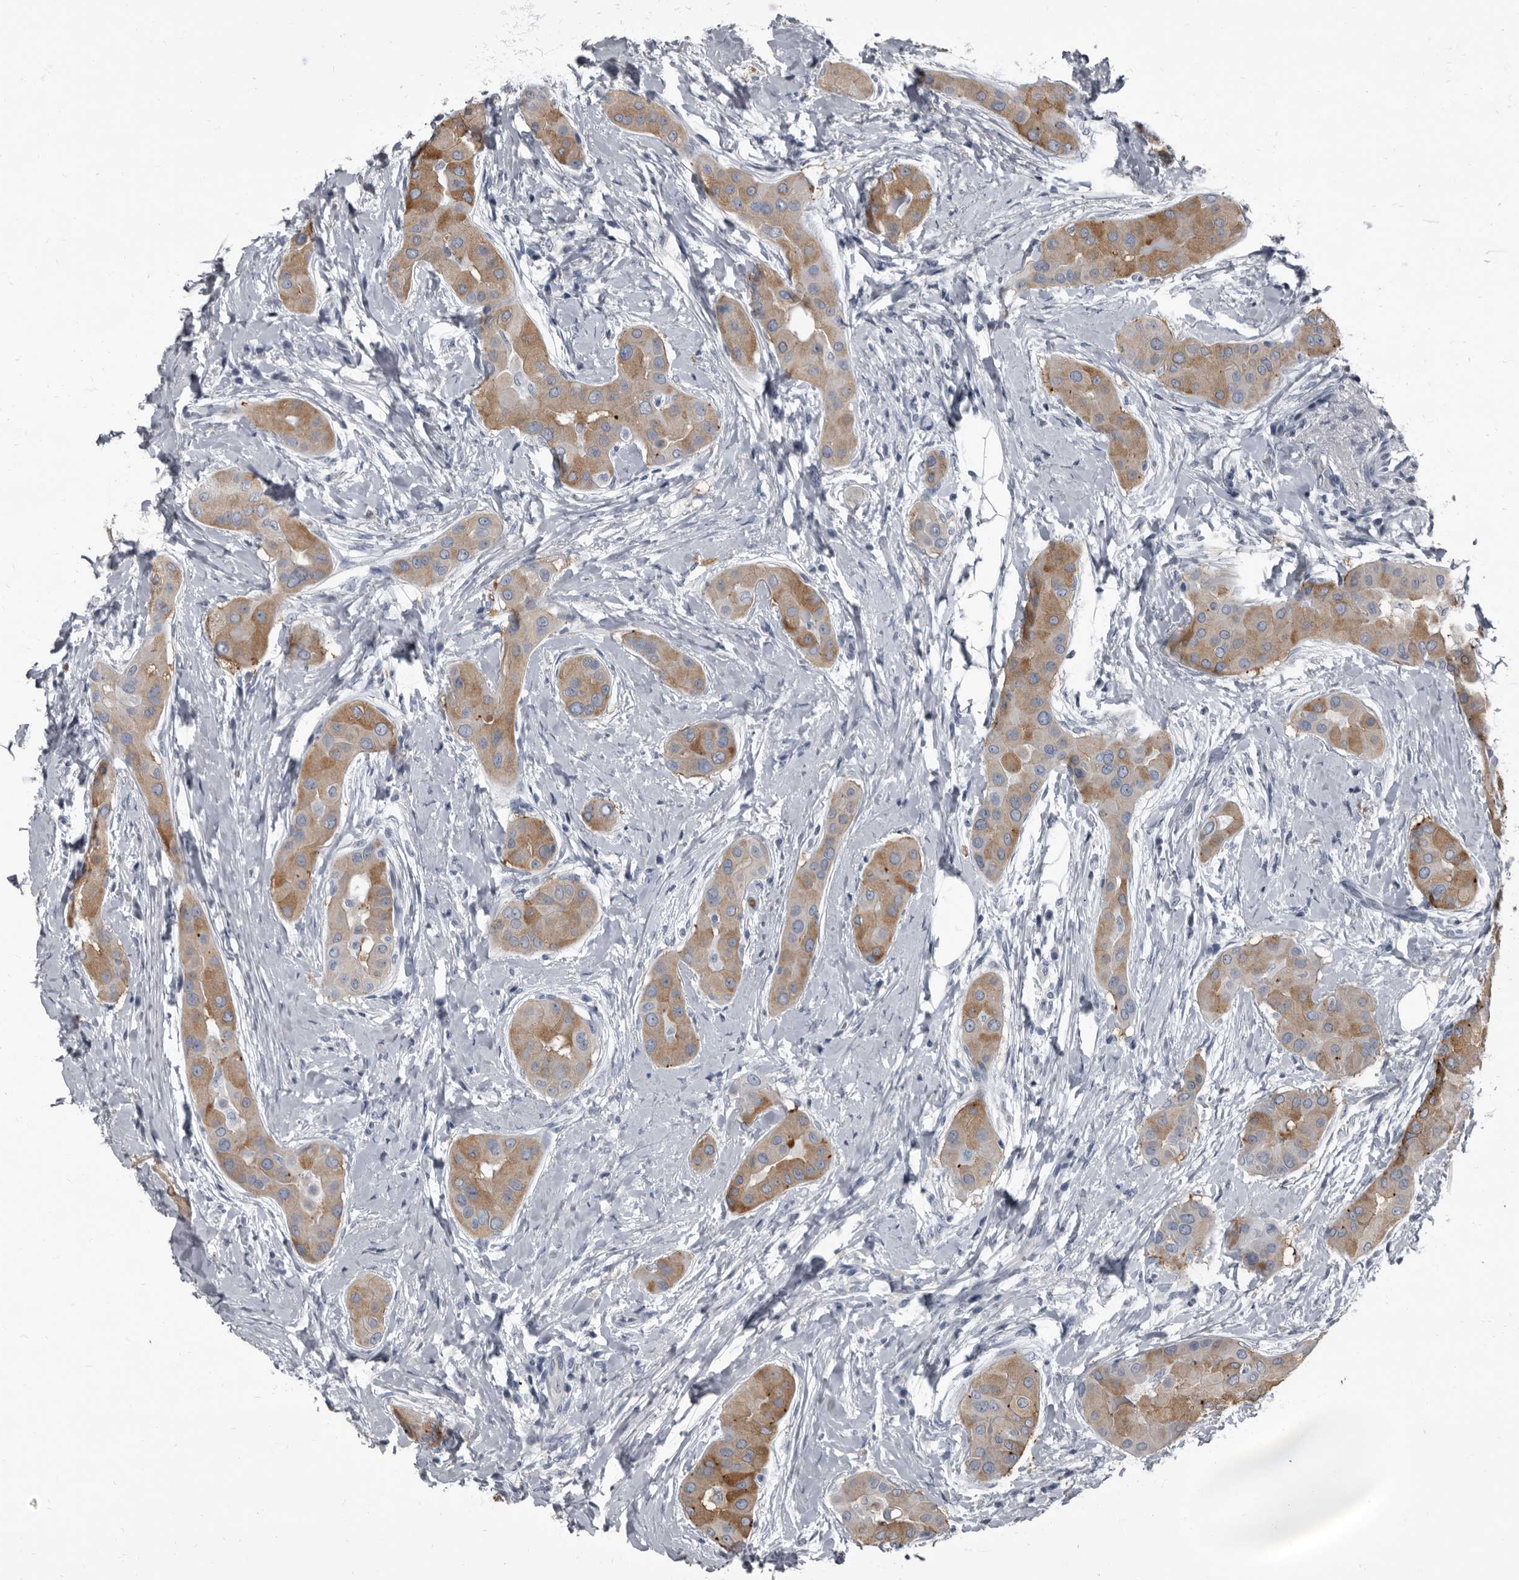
{"staining": {"intensity": "moderate", "quantity": ">75%", "location": "cytoplasmic/membranous"}, "tissue": "thyroid cancer", "cell_type": "Tumor cells", "image_type": "cancer", "snomed": [{"axis": "morphology", "description": "Papillary adenocarcinoma, NOS"}, {"axis": "topography", "description": "Thyroid gland"}], "caption": "DAB immunohistochemical staining of thyroid papillary adenocarcinoma displays moderate cytoplasmic/membranous protein expression in approximately >75% of tumor cells.", "gene": "TPD52L1", "patient": {"sex": "male", "age": 33}}